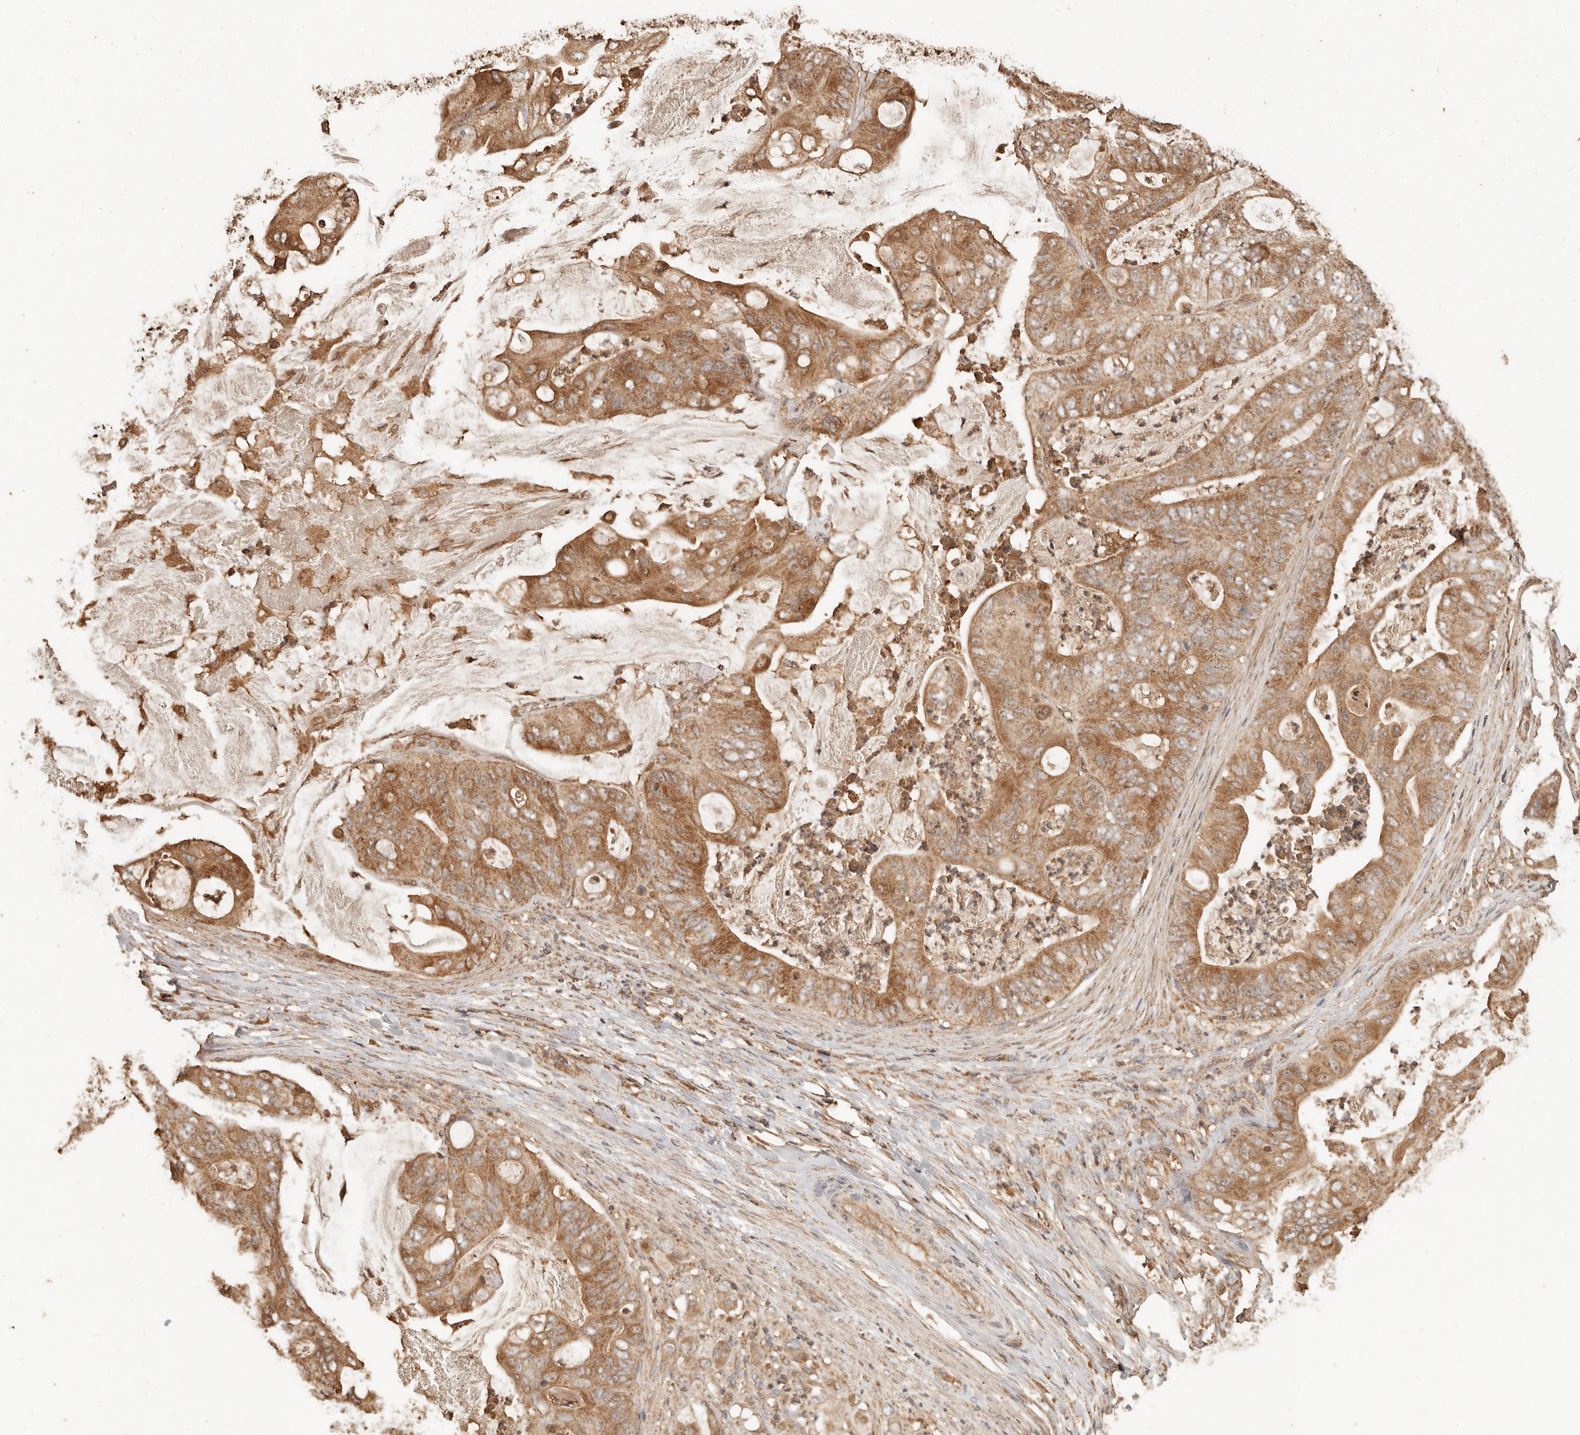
{"staining": {"intensity": "moderate", "quantity": ">75%", "location": "cytoplasmic/membranous"}, "tissue": "stomach cancer", "cell_type": "Tumor cells", "image_type": "cancer", "snomed": [{"axis": "morphology", "description": "Adenocarcinoma, NOS"}, {"axis": "topography", "description": "Stomach"}], "caption": "Immunohistochemistry (DAB (3,3'-diaminobenzidine)) staining of stomach adenocarcinoma demonstrates moderate cytoplasmic/membranous protein expression in approximately >75% of tumor cells.", "gene": "FAM180B", "patient": {"sex": "female", "age": 73}}